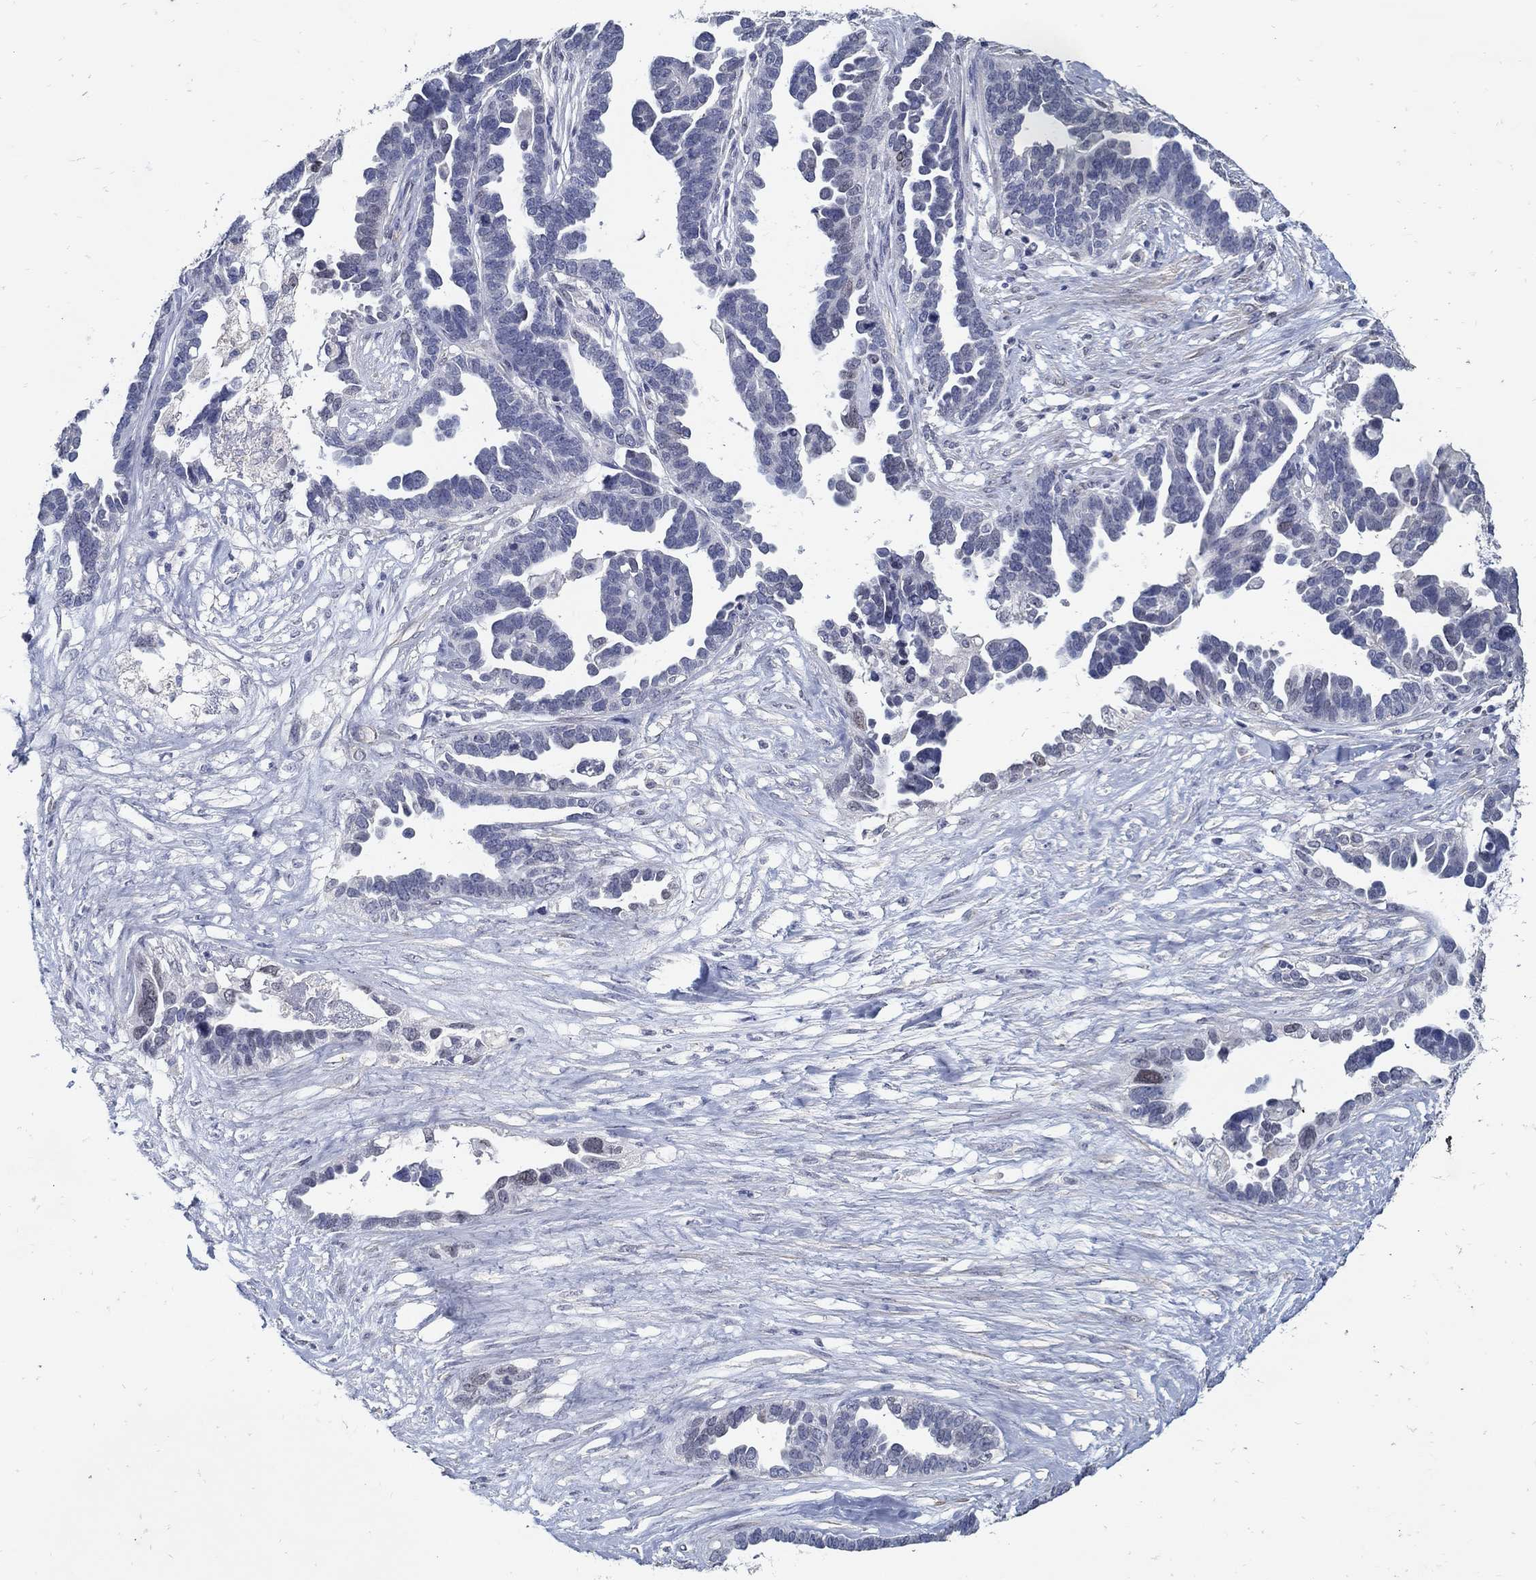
{"staining": {"intensity": "negative", "quantity": "none", "location": "none"}, "tissue": "ovarian cancer", "cell_type": "Tumor cells", "image_type": "cancer", "snomed": [{"axis": "morphology", "description": "Cystadenocarcinoma, serous, NOS"}, {"axis": "topography", "description": "Ovary"}], "caption": "Micrograph shows no protein expression in tumor cells of ovarian cancer (serous cystadenocarcinoma) tissue. (Stains: DAB immunohistochemistry with hematoxylin counter stain, Microscopy: brightfield microscopy at high magnification).", "gene": "USP29", "patient": {"sex": "female", "age": 54}}